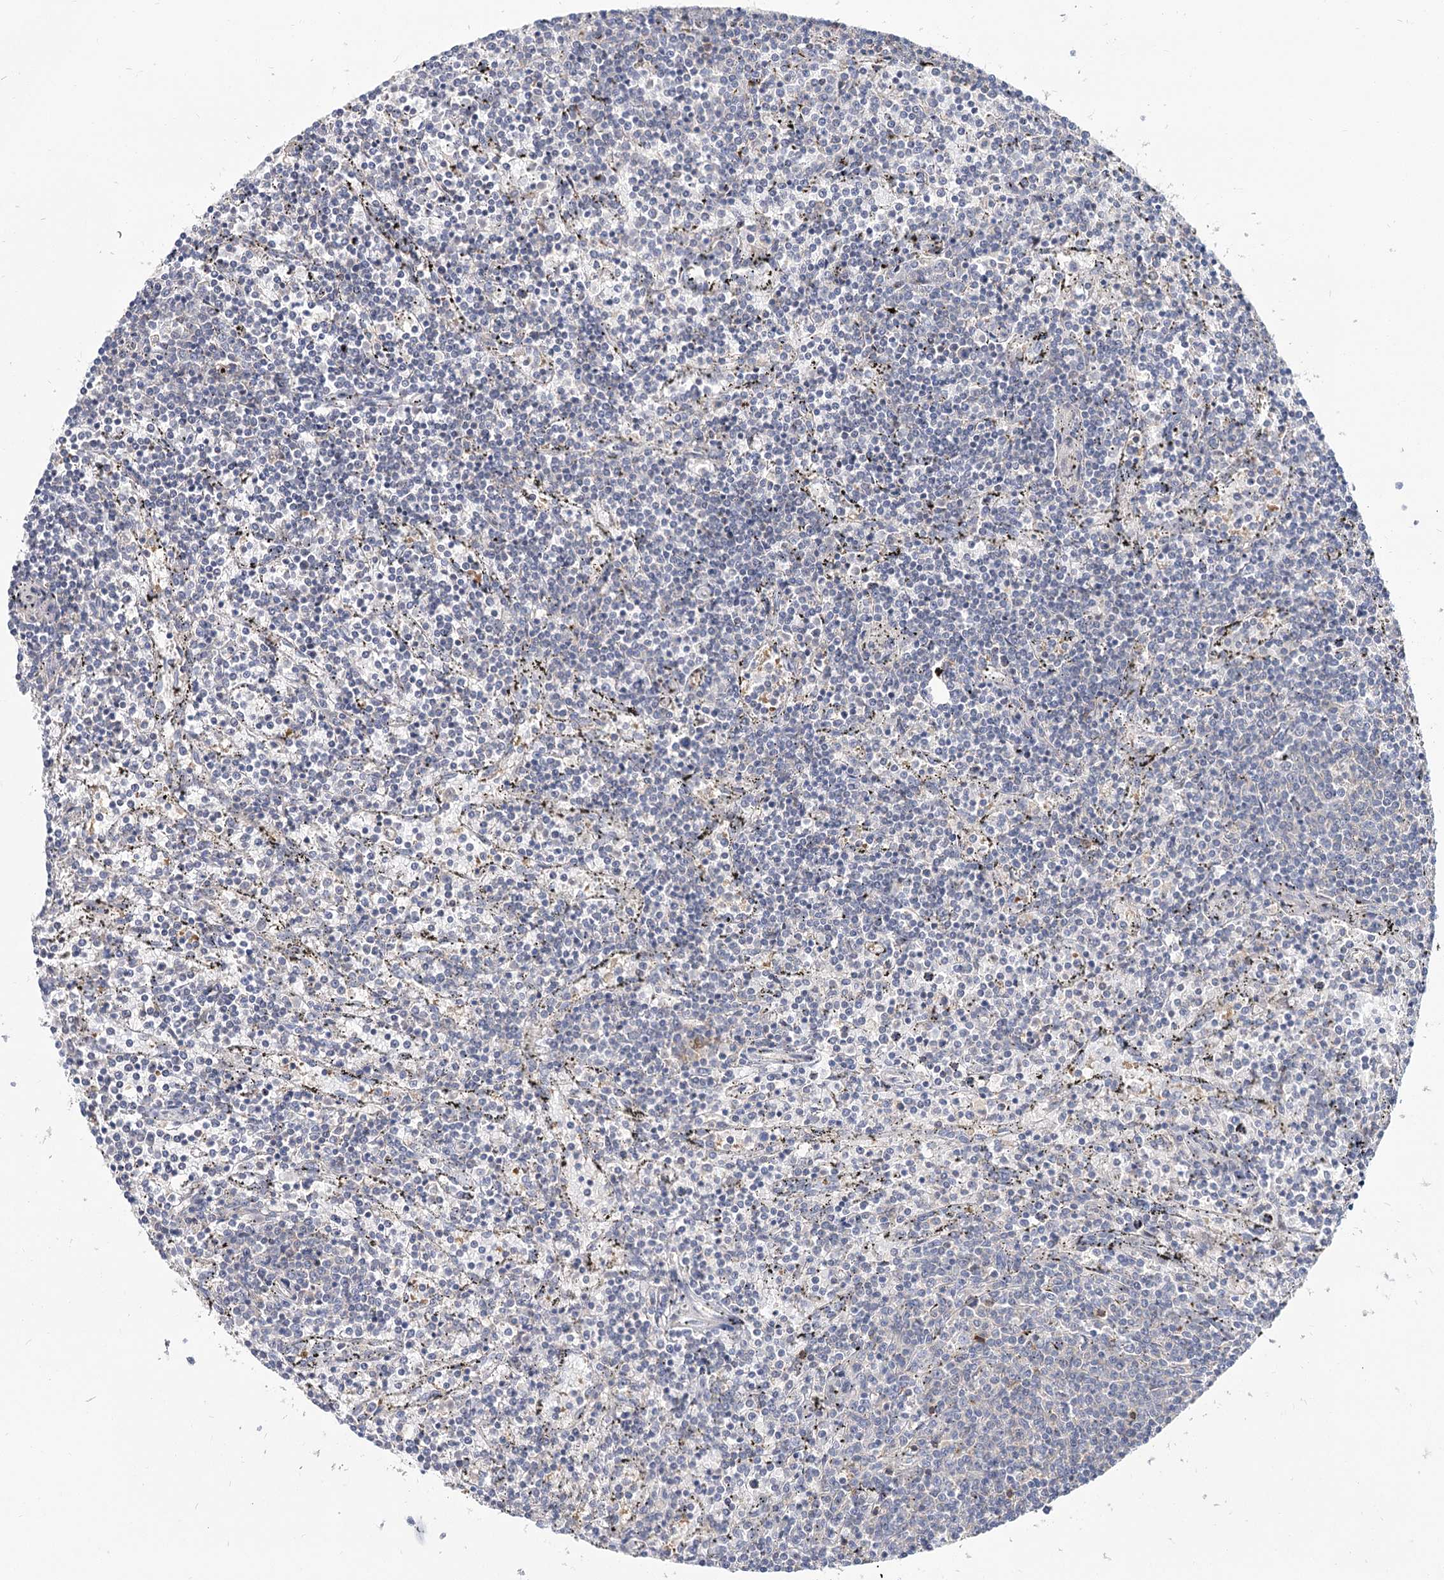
{"staining": {"intensity": "negative", "quantity": "none", "location": "none"}, "tissue": "lymphoma", "cell_type": "Tumor cells", "image_type": "cancer", "snomed": [{"axis": "morphology", "description": "Malignant lymphoma, non-Hodgkin's type, Low grade"}, {"axis": "topography", "description": "Spleen"}], "caption": "Human lymphoma stained for a protein using immunohistochemistry (IHC) demonstrates no positivity in tumor cells.", "gene": "UGP2", "patient": {"sex": "female", "age": 50}}